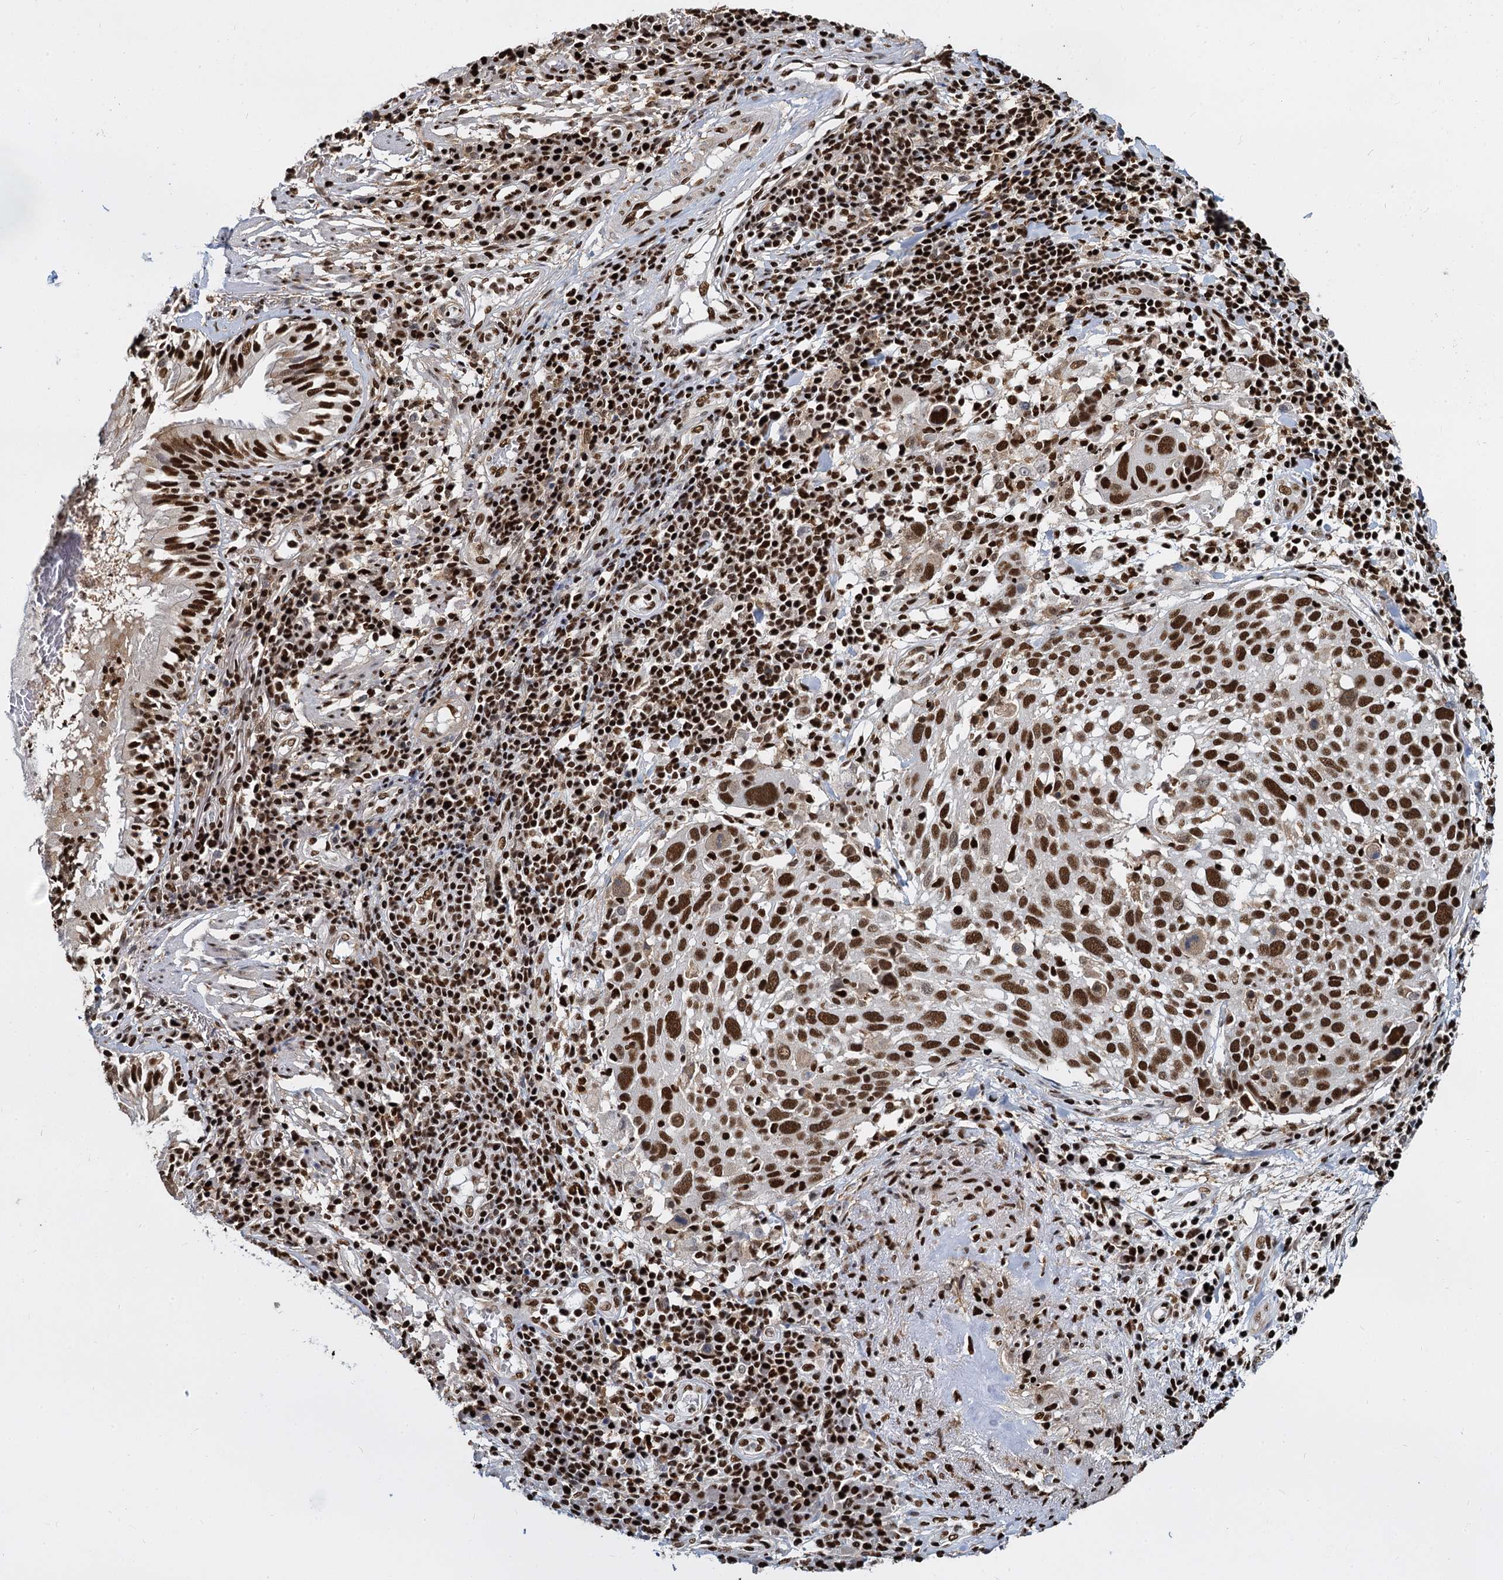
{"staining": {"intensity": "strong", "quantity": ">75%", "location": "nuclear"}, "tissue": "lung cancer", "cell_type": "Tumor cells", "image_type": "cancer", "snomed": [{"axis": "morphology", "description": "Squamous cell carcinoma, NOS"}, {"axis": "topography", "description": "Lung"}], "caption": "A brown stain highlights strong nuclear staining of a protein in lung squamous cell carcinoma tumor cells.", "gene": "DCPS", "patient": {"sex": "male", "age": 65}}